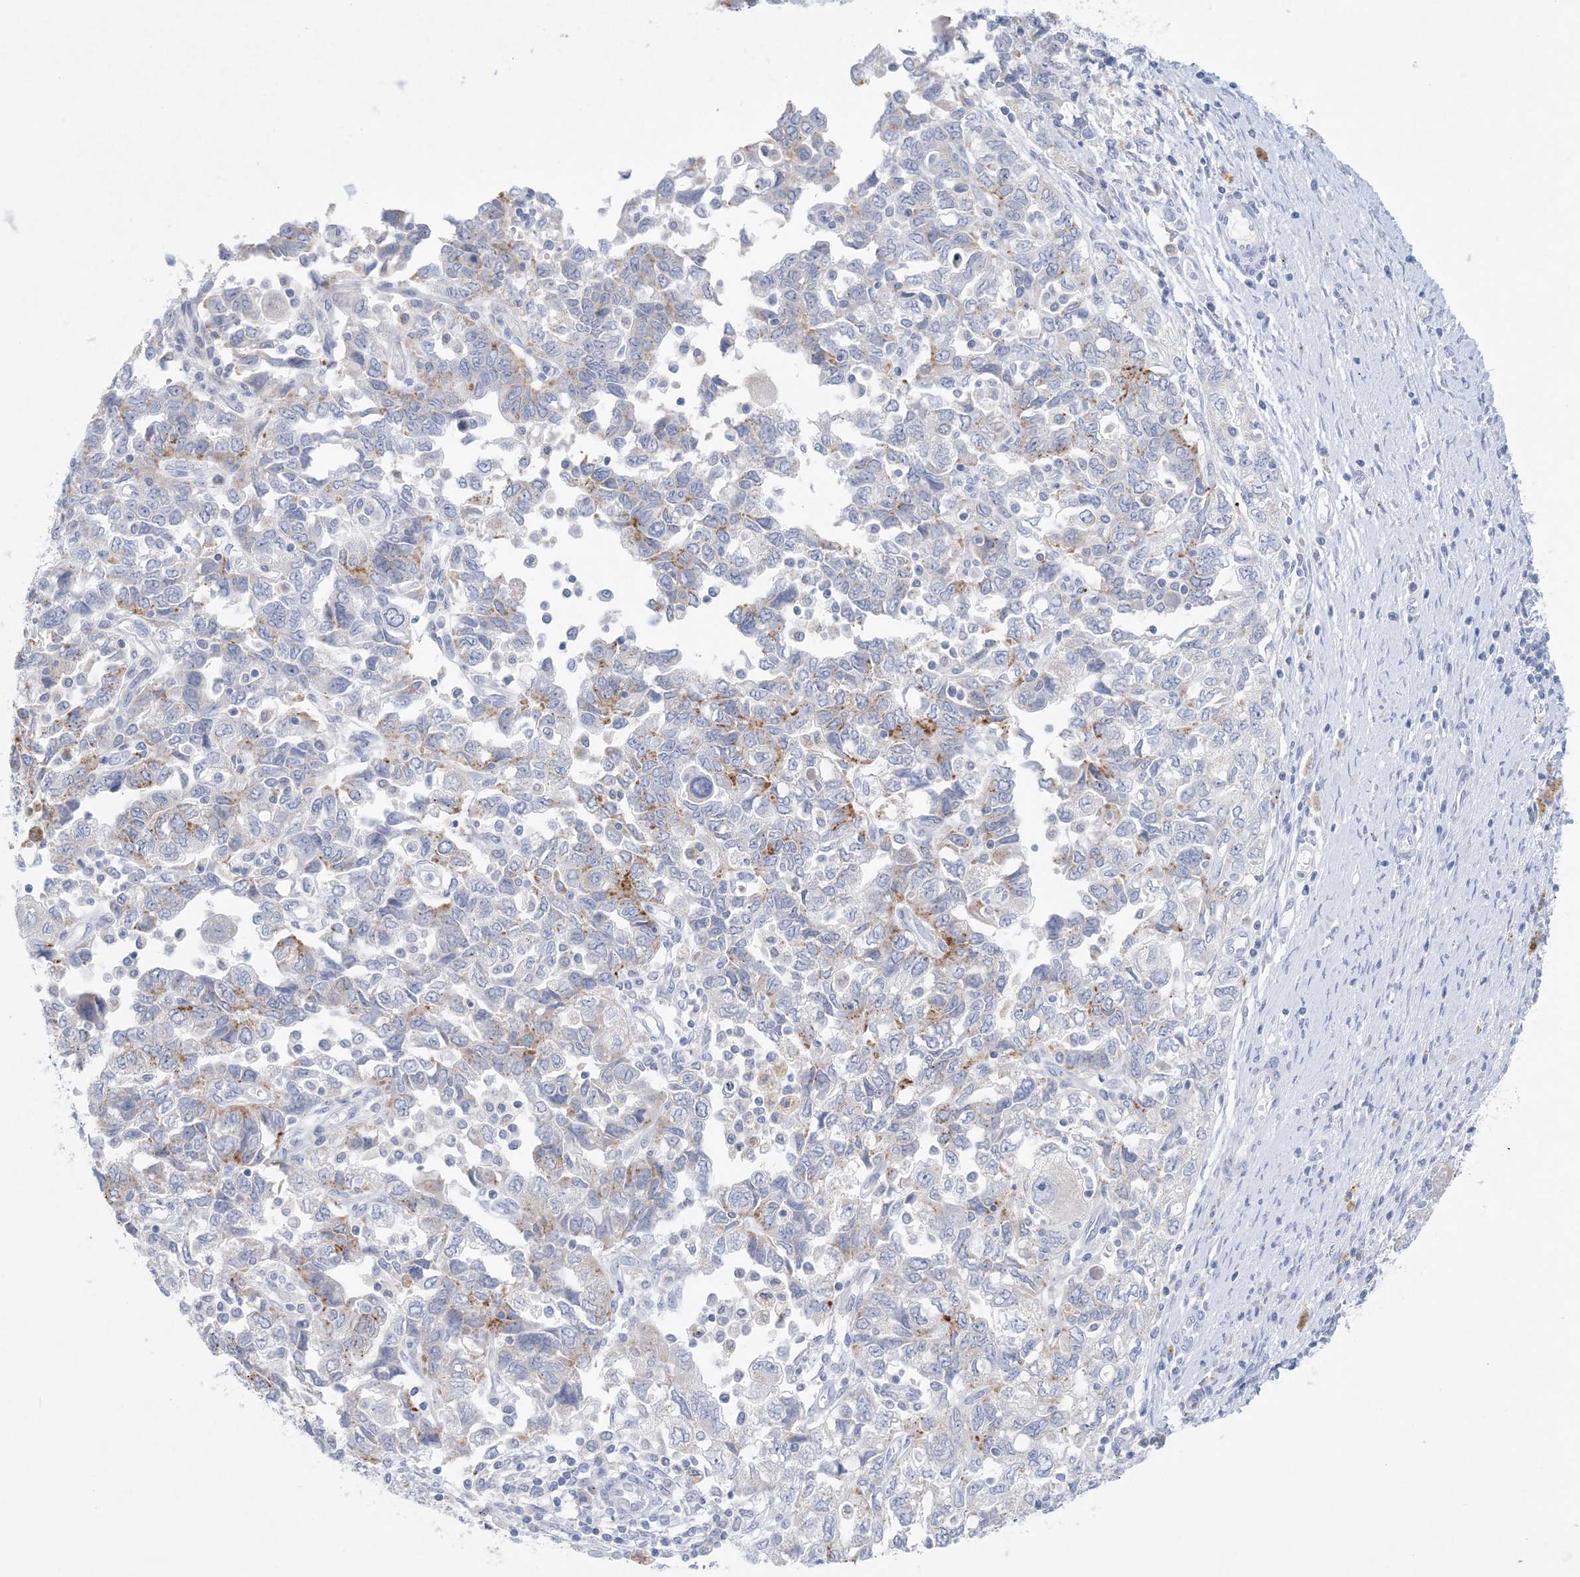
{"staining": {"intensity": "moderate", "quantity": "<25%", "location": "cytoplasmic/membranous"}, "tissue": "ovarian cancer", "cell_type": "Tumor cells", "image_type": "cancer", "snomed": [{"axis": "morphology", "description": "Carcinoma, NOS"}, {"axis": "morphology", "description": "Cystadenocarcinoma, serous, NOS"}, {"axis": "topography", "description": "Ovary"}], "caption": "IHC of ovarian cancer reveals low levels of moderate cytoplasmic/membranous expression in approximately <25% of tumor cells. The protein is shown in brown color, while the nuclei are stained blue.", "gene": "GABRG1", "patient": {"sex": "female", "age": 69}}